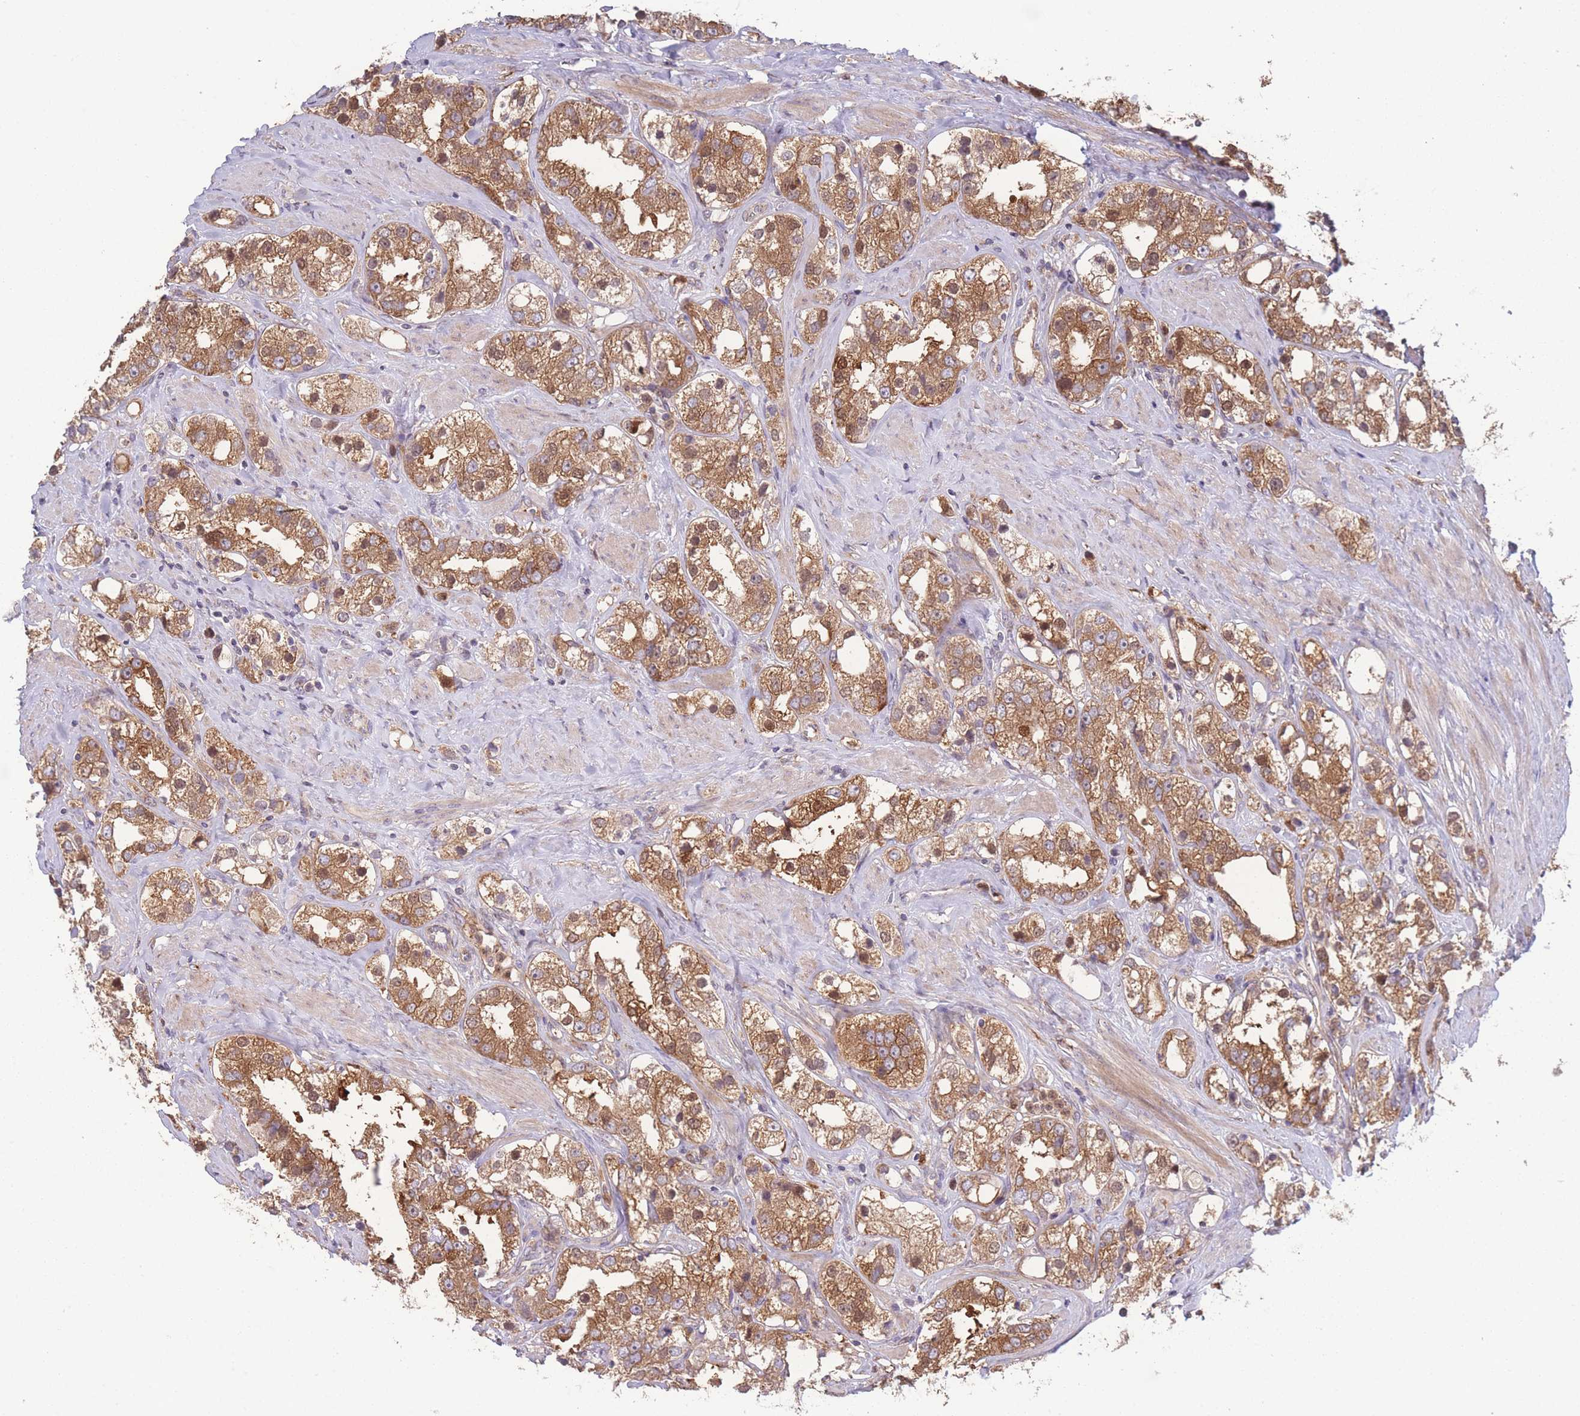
{"staining": {"intensity": "moderate", "quantity": ">75%", "location": "cytoplasmic/membranous"}, "tissue": "prostate cancer", "cell_type": "Tumor cells", "image_type": "cancer", "snomed": [{"axis": "morphology", "description": "Adenocarcinoma, NOS"}, {"axis": "topography", "description": "Prostate"}], "caption": "Prostate cancer (adenocarcinoma) stained with IHC demonstrates moderate cytoplasmic/membranous expression in about >75% of tumor cells. (brown staining indicates protein expression, while blue staining denotes nuclei).", "gene": "STEAP3", "patient": {"sex": "male", "age": 79}}